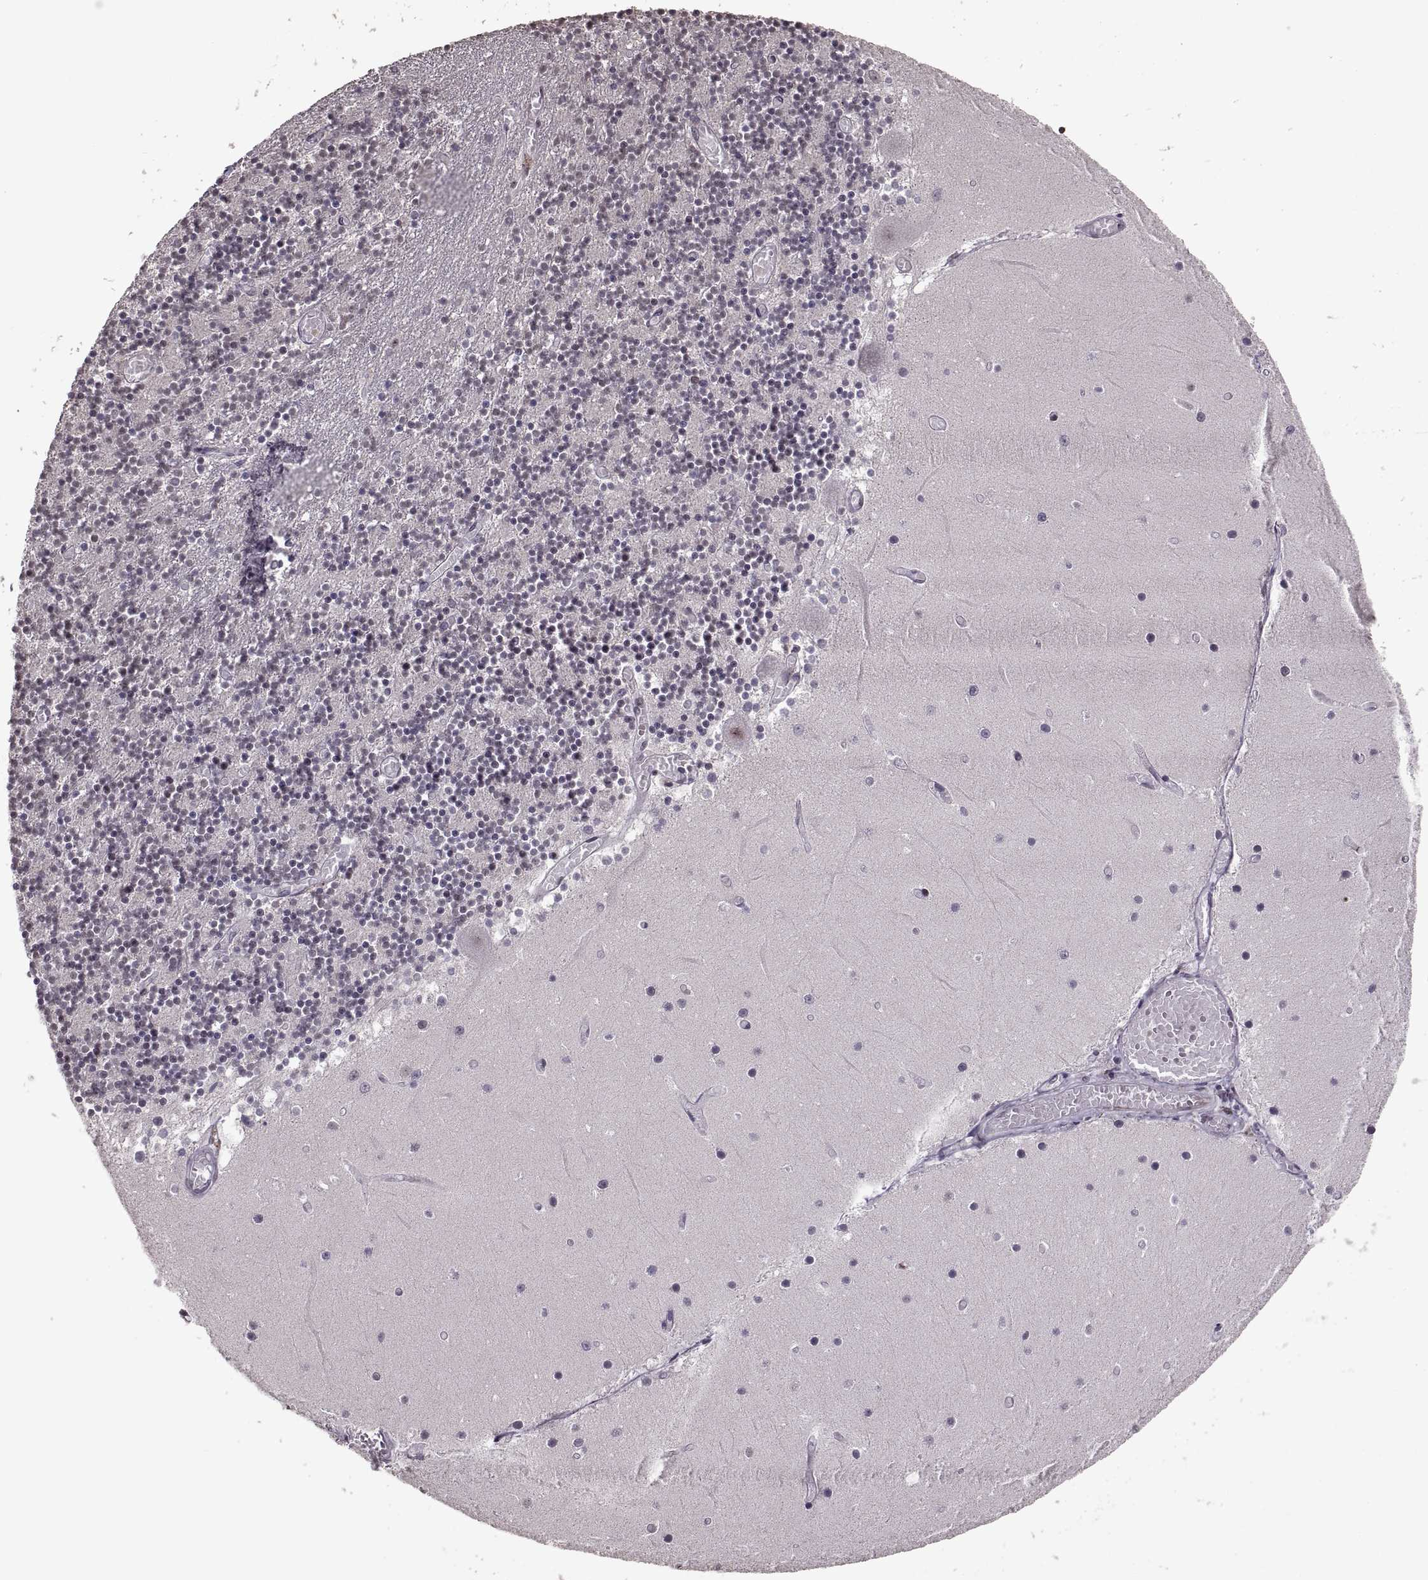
{"staining": {"intensity": "negative", "quantity": "none", "location": "none"}, "tissue": "cerebellum", "cell_type": "Cells in granular layer", "image_type": "normal", "snomed": [{"axis": "morphology", "description": "Normal tissue, NOS"}, {"axis": "topography", "description": "Cerebellum"}], "caption": "A histopathology image of human cerebellum is negative for staining in cells in granular layer. (Immunohistochemistry, brightfield microscopy, high magnification).", "gene": "PALS1", "patient": {"sex": "female", "age": 28}}